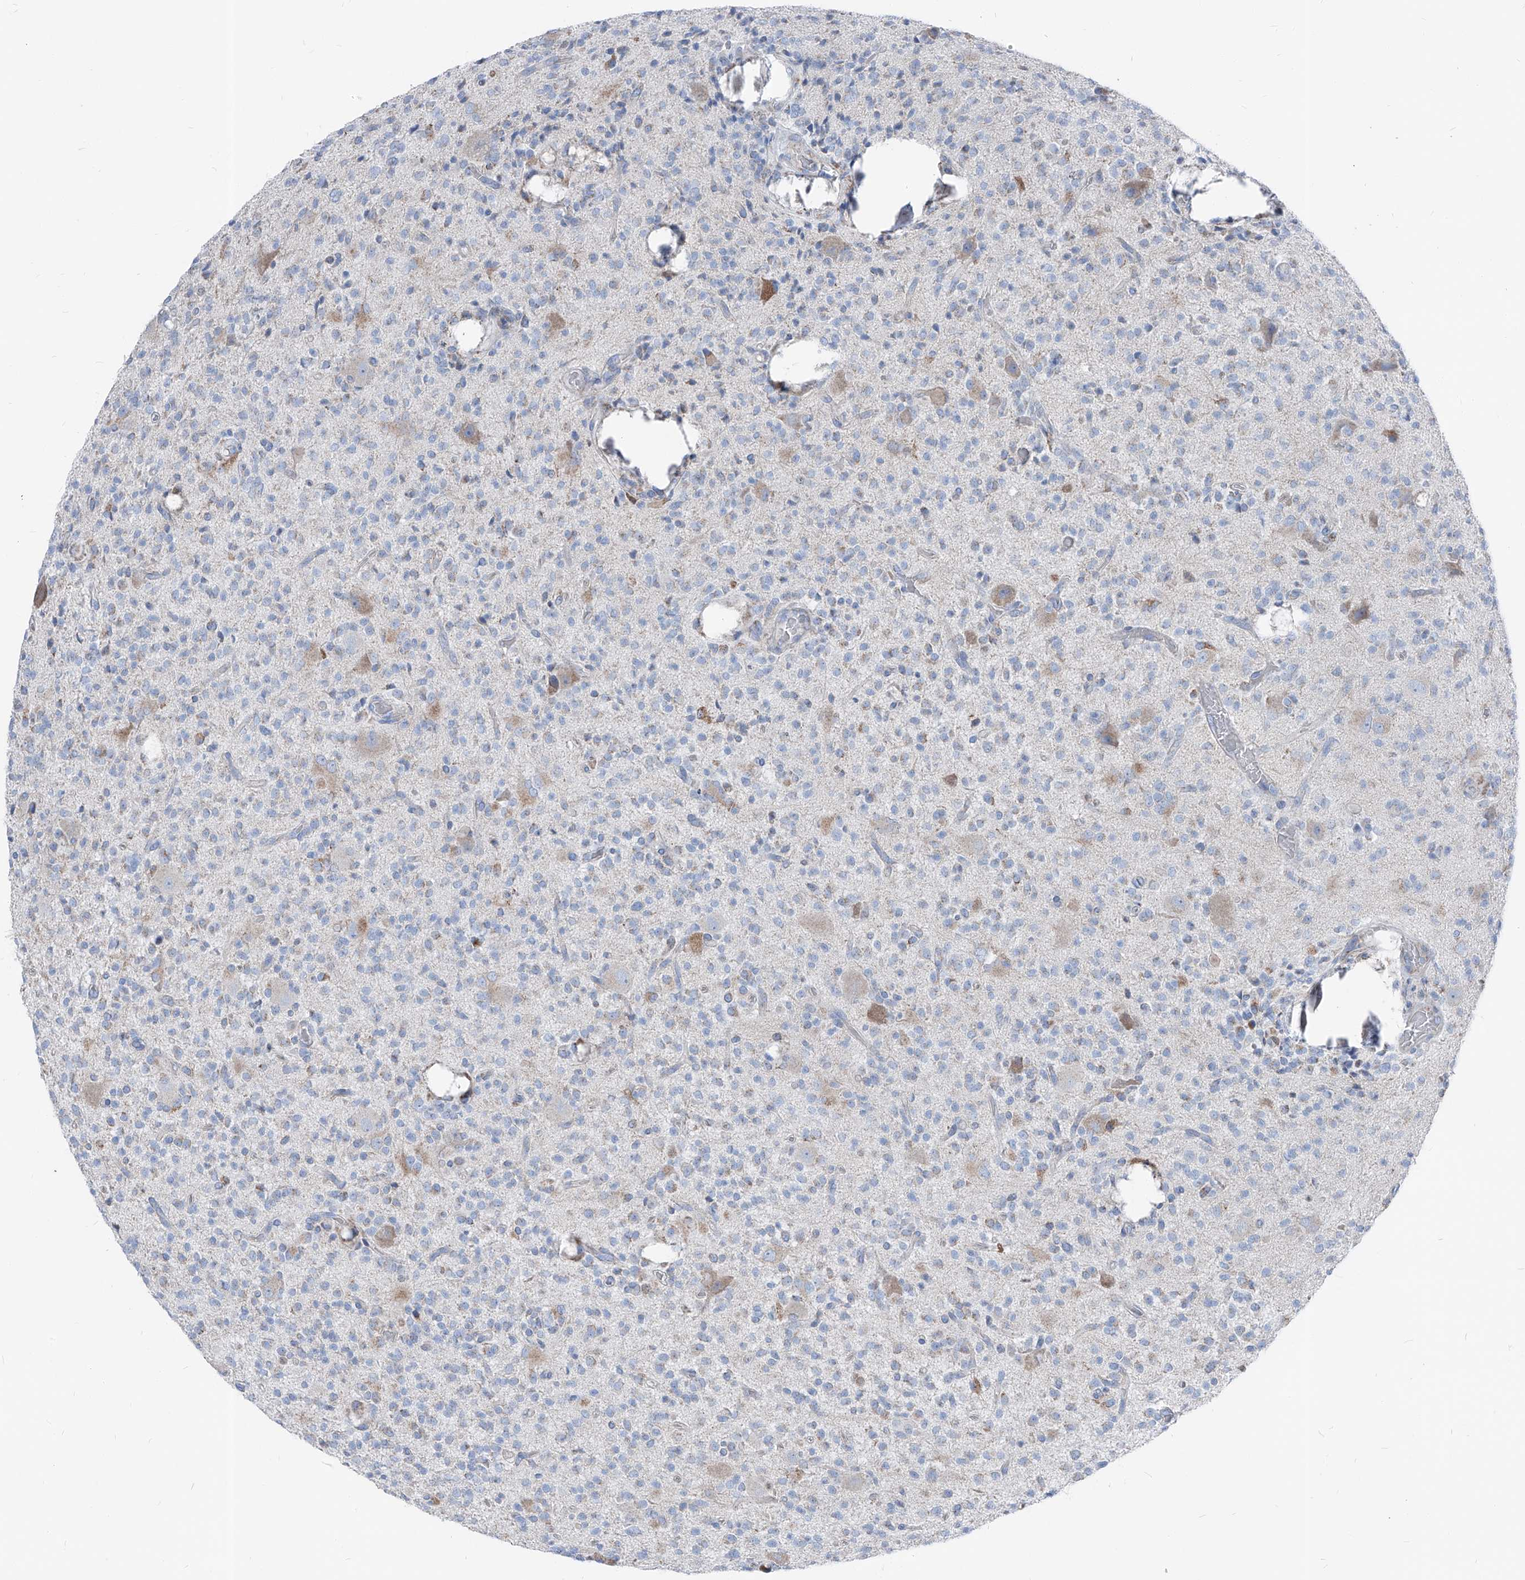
{"staining": {"intensity": "negative", "quantity": "none", "location": "none"}, "tissue": "glioma", "cell_type": "Tumor cells", "image_type": "cancer", "snomed": [{"axis": "morphology", "description": "Glioma, malignant, High grade"}, {"axis": "topography", "description": "Brain"}], "caption": "Image shows no significant protein positivity in tumor cells of malignant high-grade glioma. Brightfield microscopy of immunohistochemistry (IHC) stained with DAB (brown) and hematoxylin (blue), captured at high magnification.", "gene": "AGPS", "patient": {"sex": "male", "age": 34}}